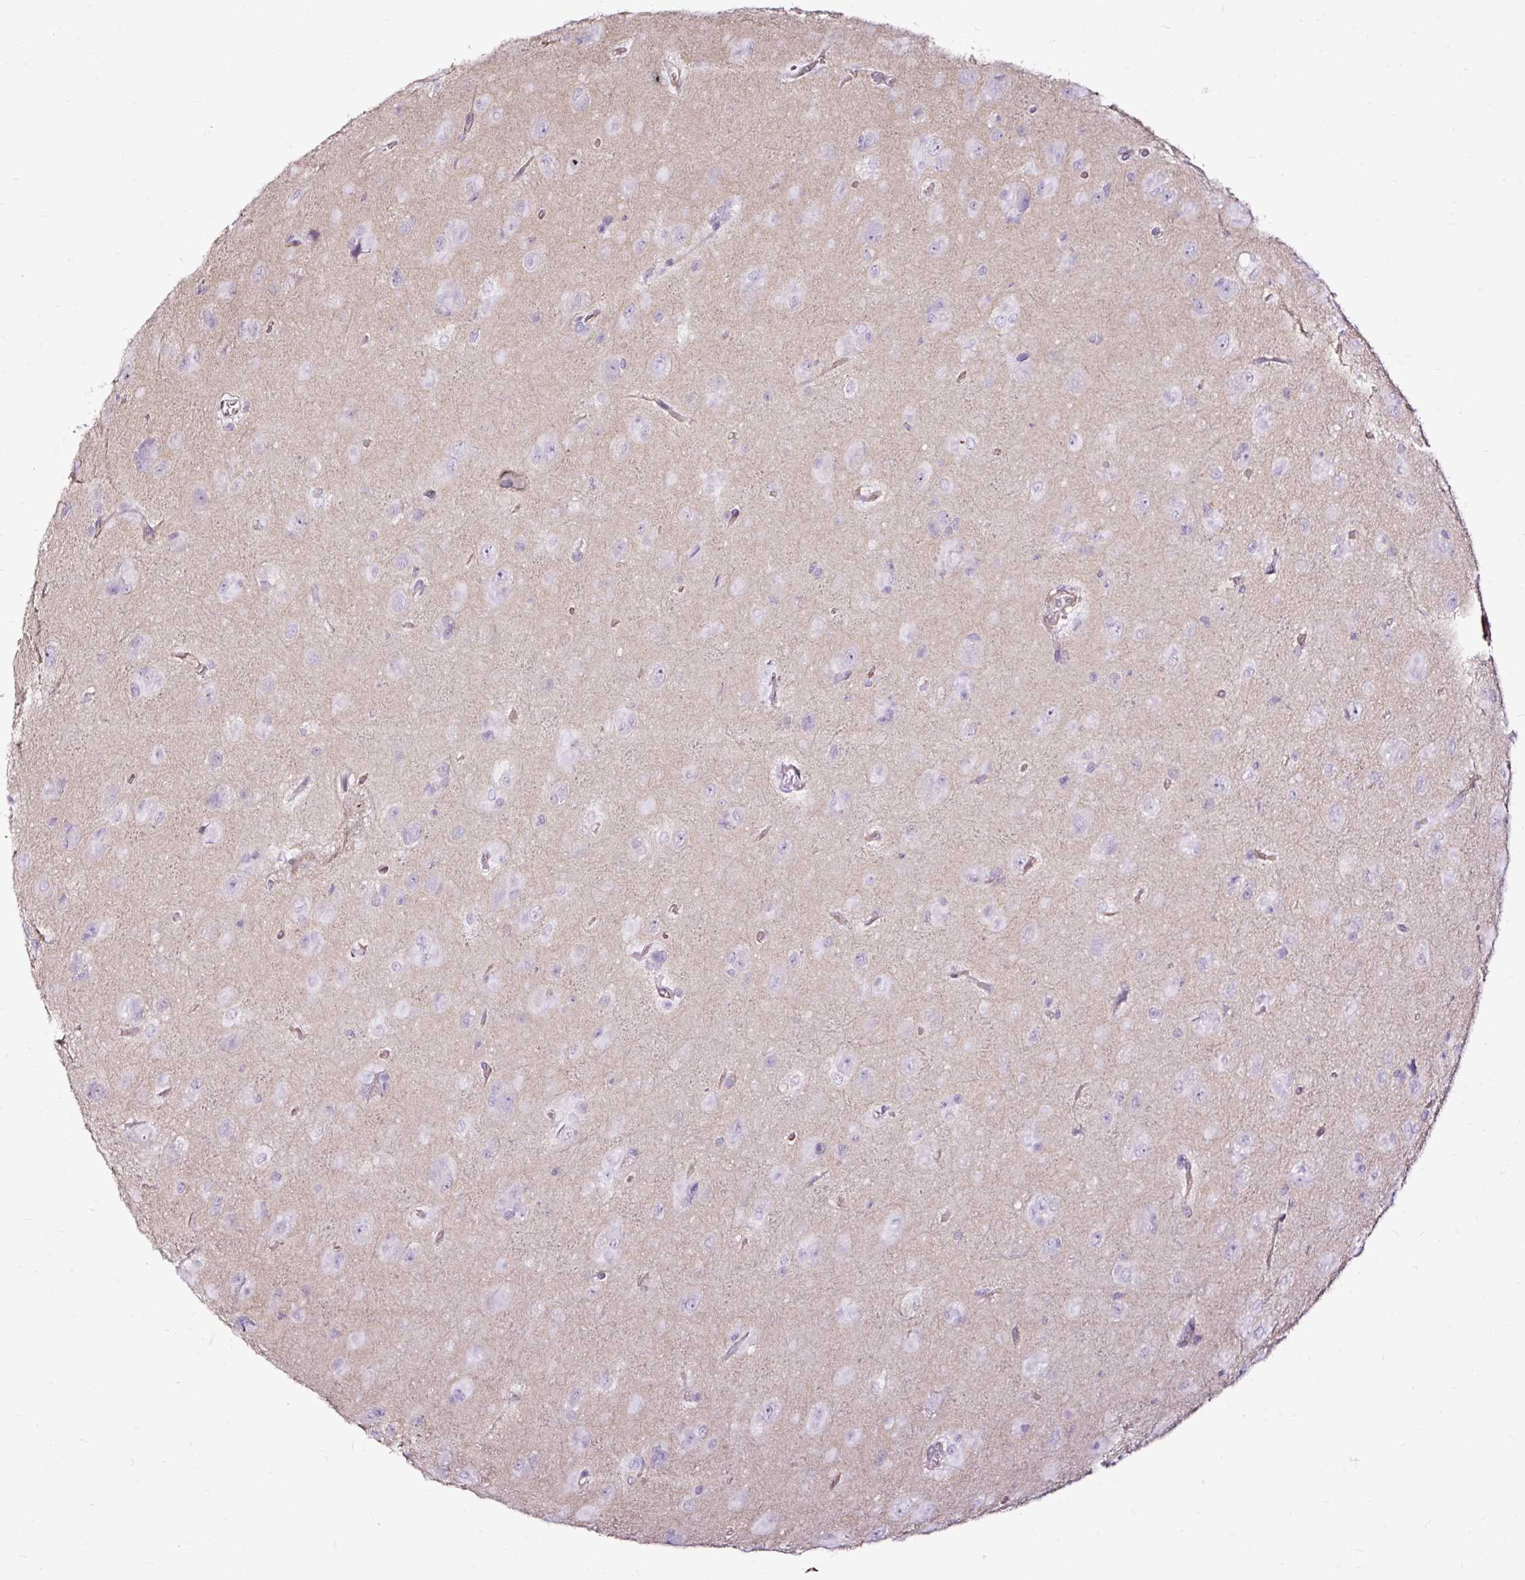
{"staining": {"intensity": "negative", "quantity": "none", "location": "none"}, "tissue": "glioma", "cell_type": "Tumor cells", "image_type": "cancer", "snomed": [{"axis": "morphology", "description": "Glioma, malignant, Low grade"}, {"axis": "topography", "description": "Brain"}], "caption": "IHC of human glioma reveals no expression in tumor cells. The staining is performed using DAB (3,3'-diaminobenzidine) brown chromogen with nuclei counter-stained in using hematoxylin.", "gene": "SLC7A8", "patient": {"sex": "male", "age": 58}}